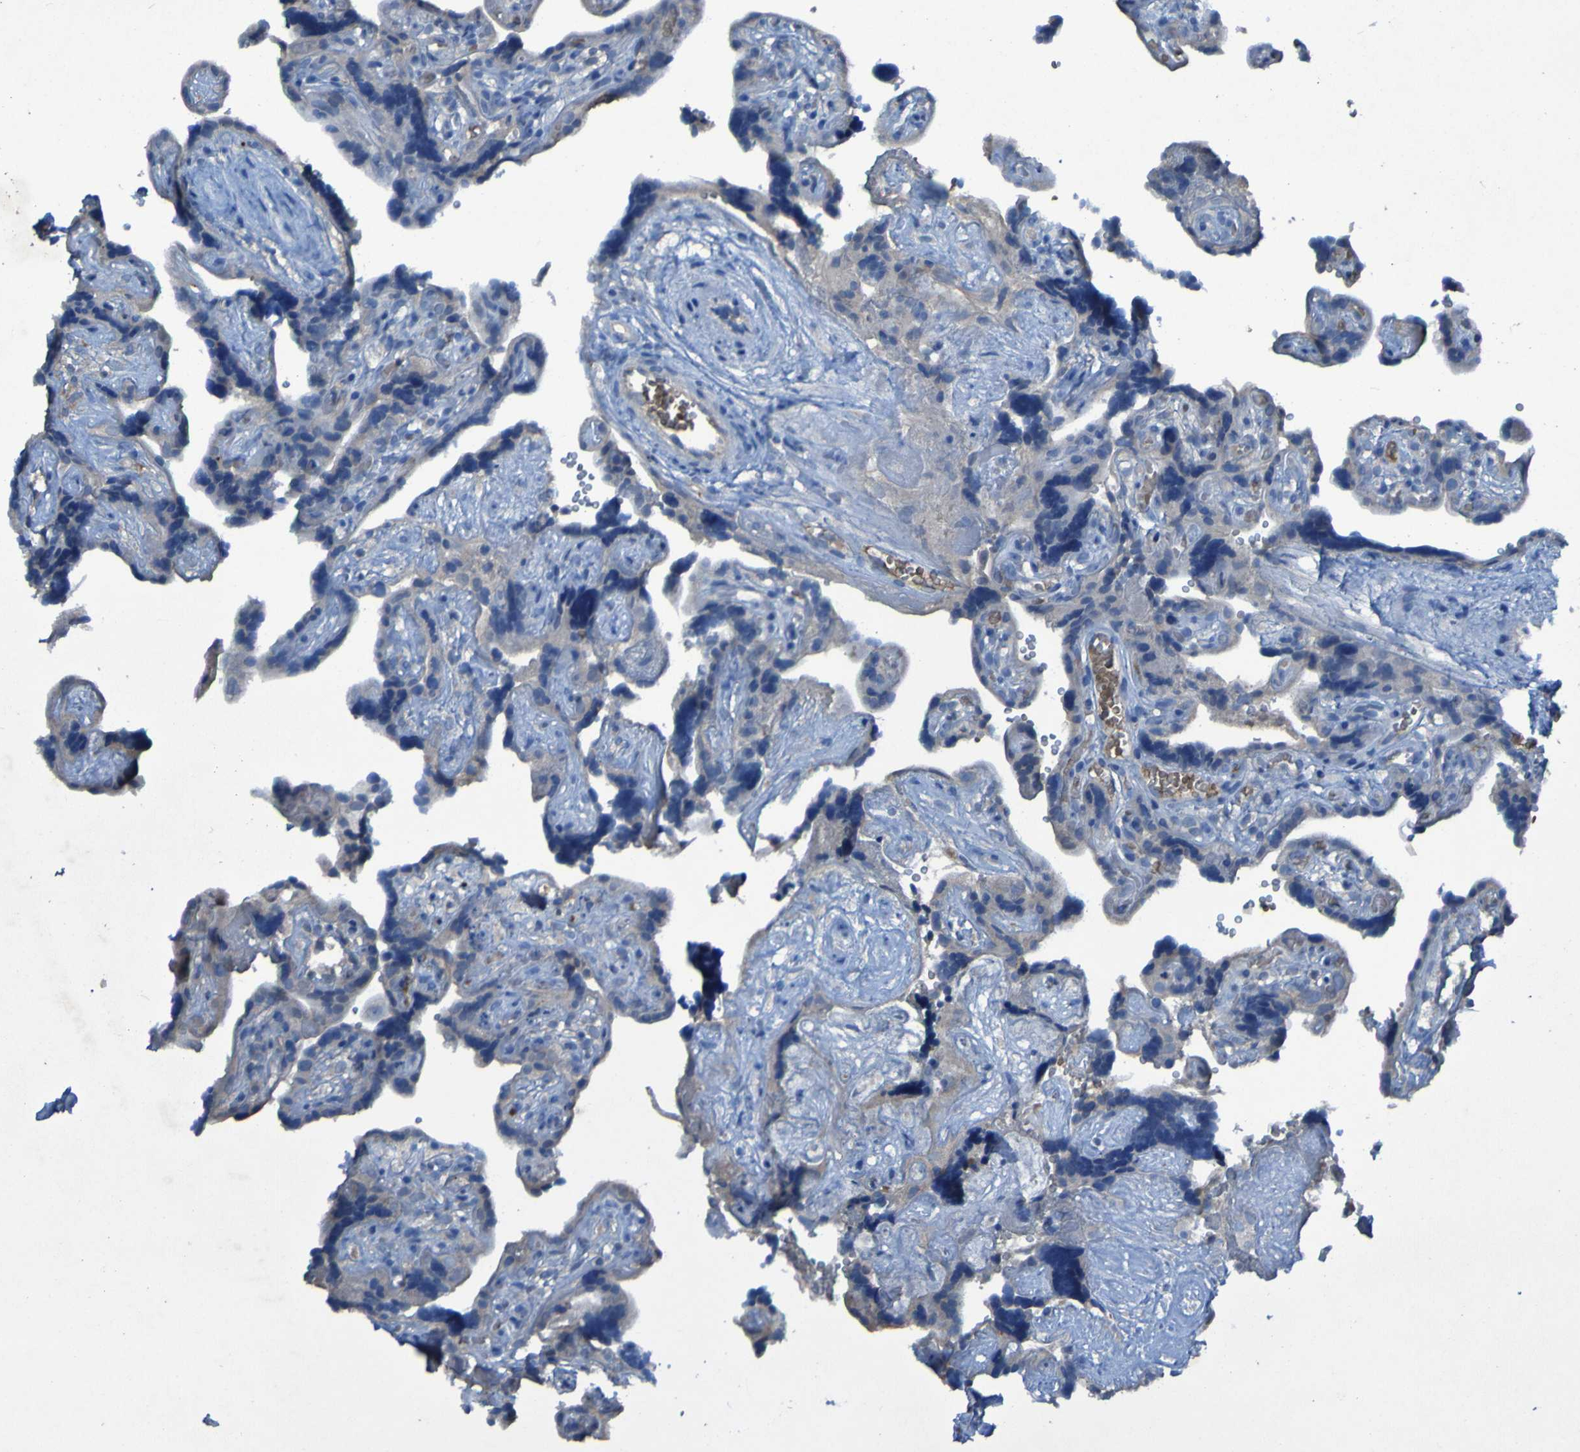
{"staining": {"intensity": "weak", "quantity": ">75%", "location": "cytoplasmic/membranous"}, "tissue": "placenta", "cell_type": "Decidual cells", "image_type": "normal", "snomed": [{"axis": "morphology", "description": "Normal tissue, NOS"}, {"axis": "topography", "description": "Placenta"}], "caption": "Brown immunohistochemical staining in normal placenta demonstrates weak cytoplasmic/membranous positivity in approximately >75% of decidual cells. (brown staining indicates protein expression, while blue staining denotes nuclei).", "gene": "SGK2", "patient": {"sex": "female", "age": 30}}